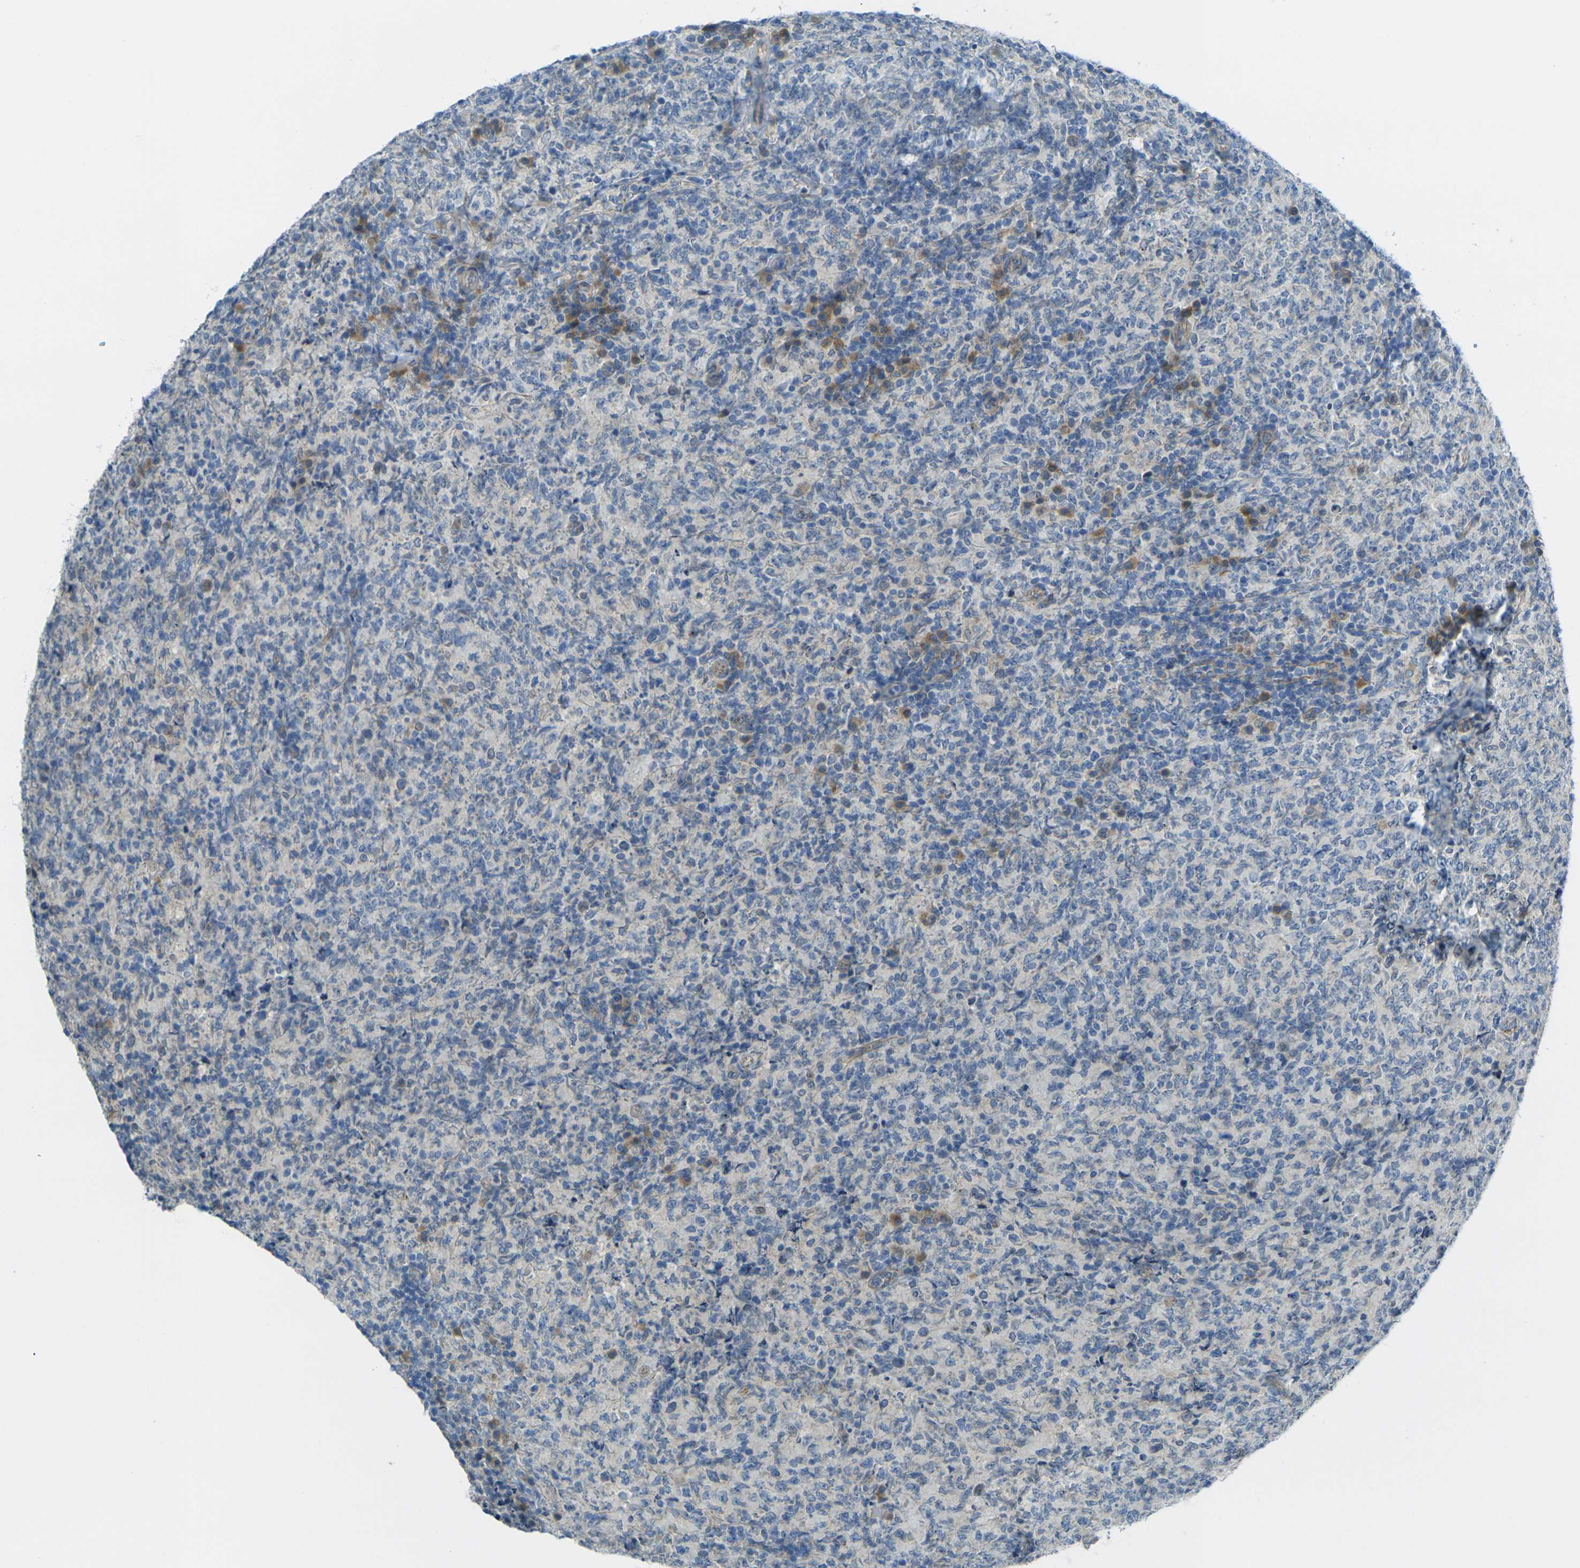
{"staining": {"intensity": "negative", "quantity": "none", "location": "none"}, "tissue": "lymphoma", "cell_type": "Tumor cells", "image_type": "cancer", "snomed": [{"axis": "morphology", "description": "Malignant lymphoma, non-Hodgkin's type, High grade"}, {"axis": "topography", "description": "Tonsil"}], "caption": "Protein analysis of malignant lymphoma, non-Hodgkin's type (high-grade) demonstrates no significant expression in tumor cells.", "gene": "RHBDD1", "patient": {"sex": "female", "age": 36}}